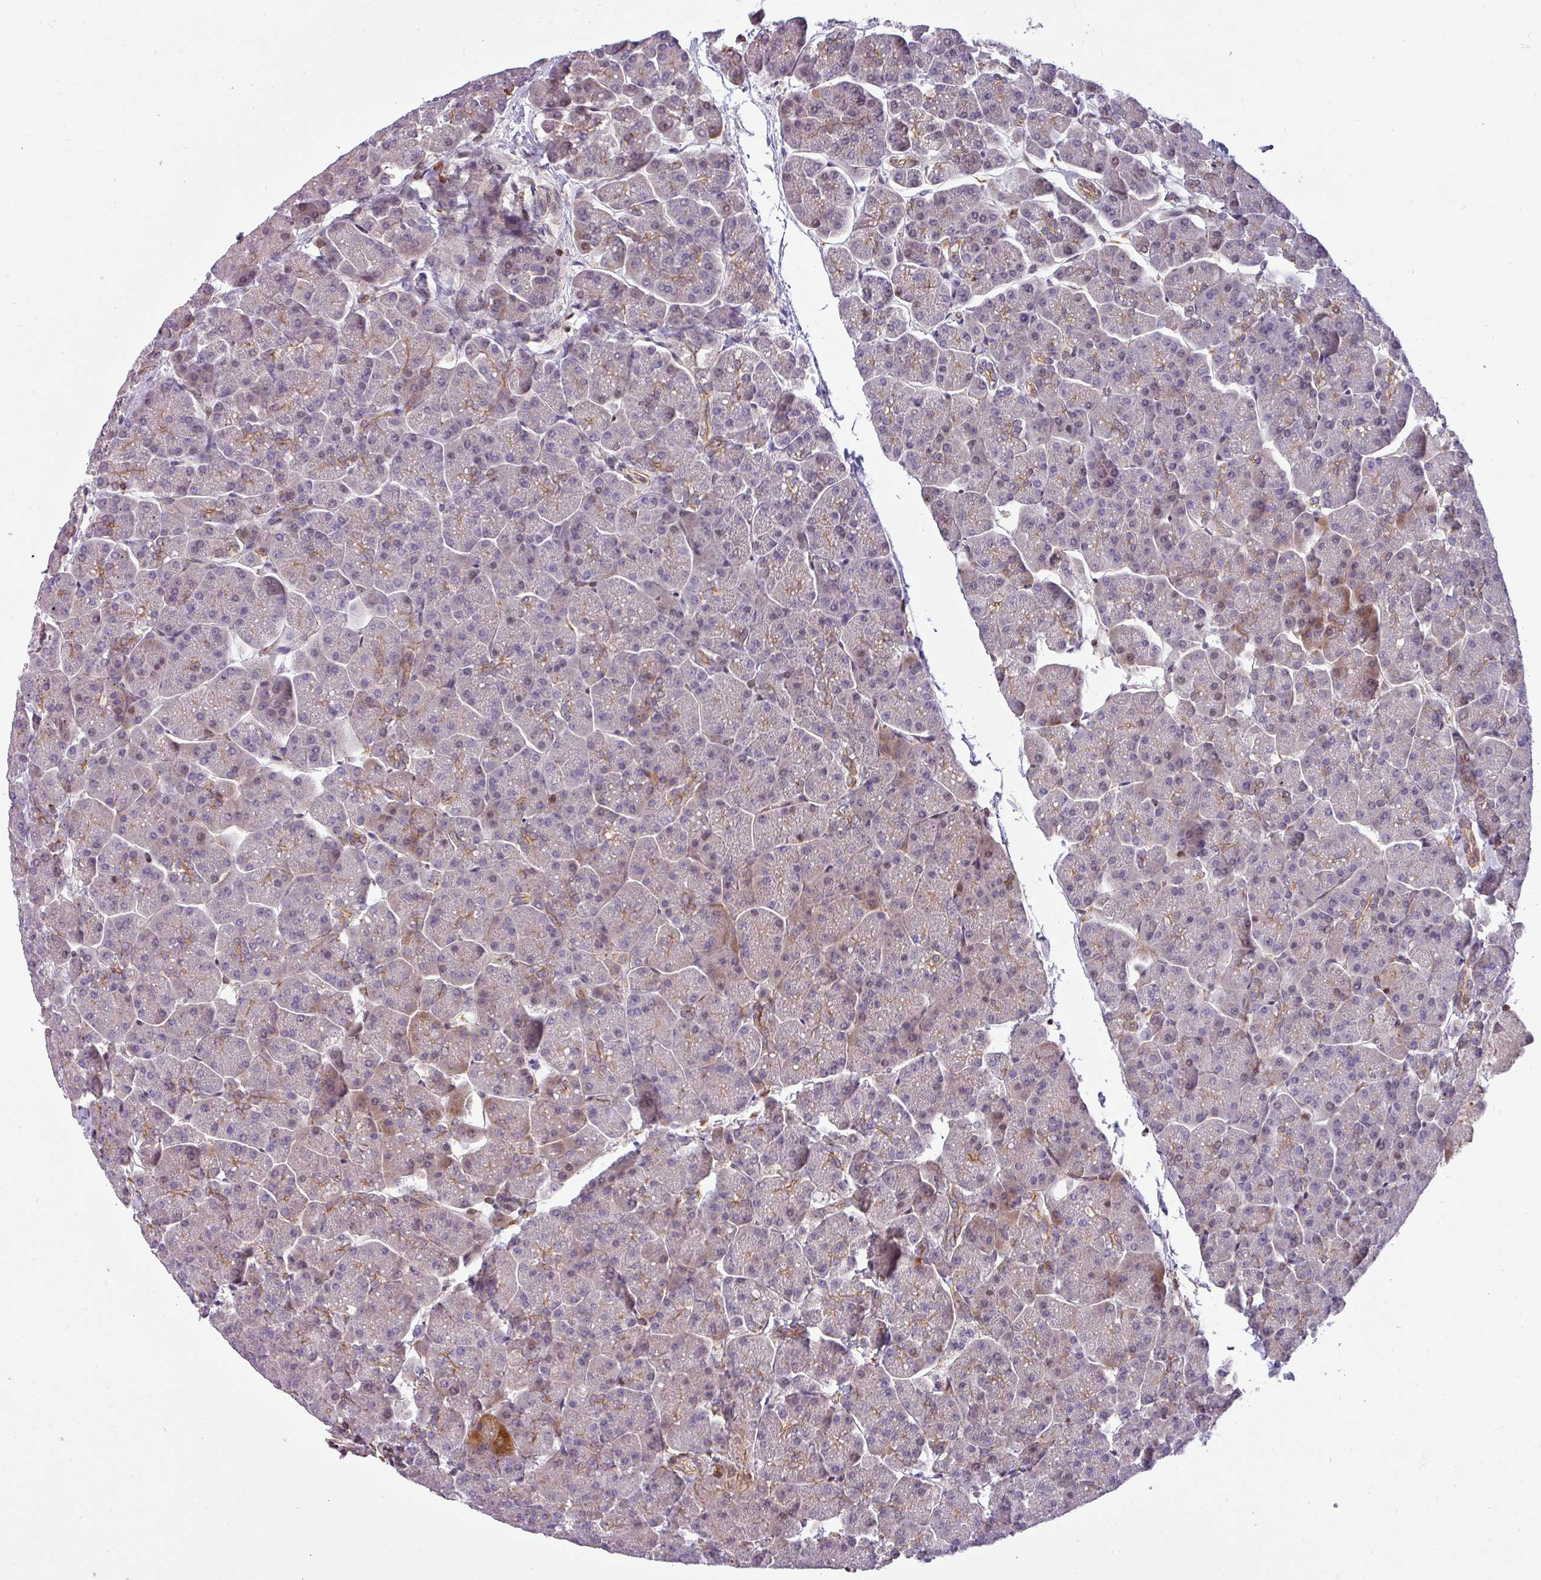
{"staining": {"intensity": "moderate", "quantity": "<25%", "location": "cytoplasmic/membranous"}, "tissue": "pancreas", "cell_type": "Exocrine glandular cells", "image_type": "normal", "snomed": [{"axis": "morphology", "description": "Normal tissue, NOS"}, {"axis": "topography", "description": "Pancreas"}, {"axis": "topography", "description": "Peripheral nerve tissue"}], "caption": "Immunohistochemistry (IHC) image of benign pancreas: human pancreas stained using IHC exhibits low levels of moderate protein expression localized specifically in the cytoplasmic/membranous of exocrine glandular cells, appearing as a cytoplasmic/membranous brown color.", "gene": "ZNF835", "patient": {"sex": "male", "age": 54}}